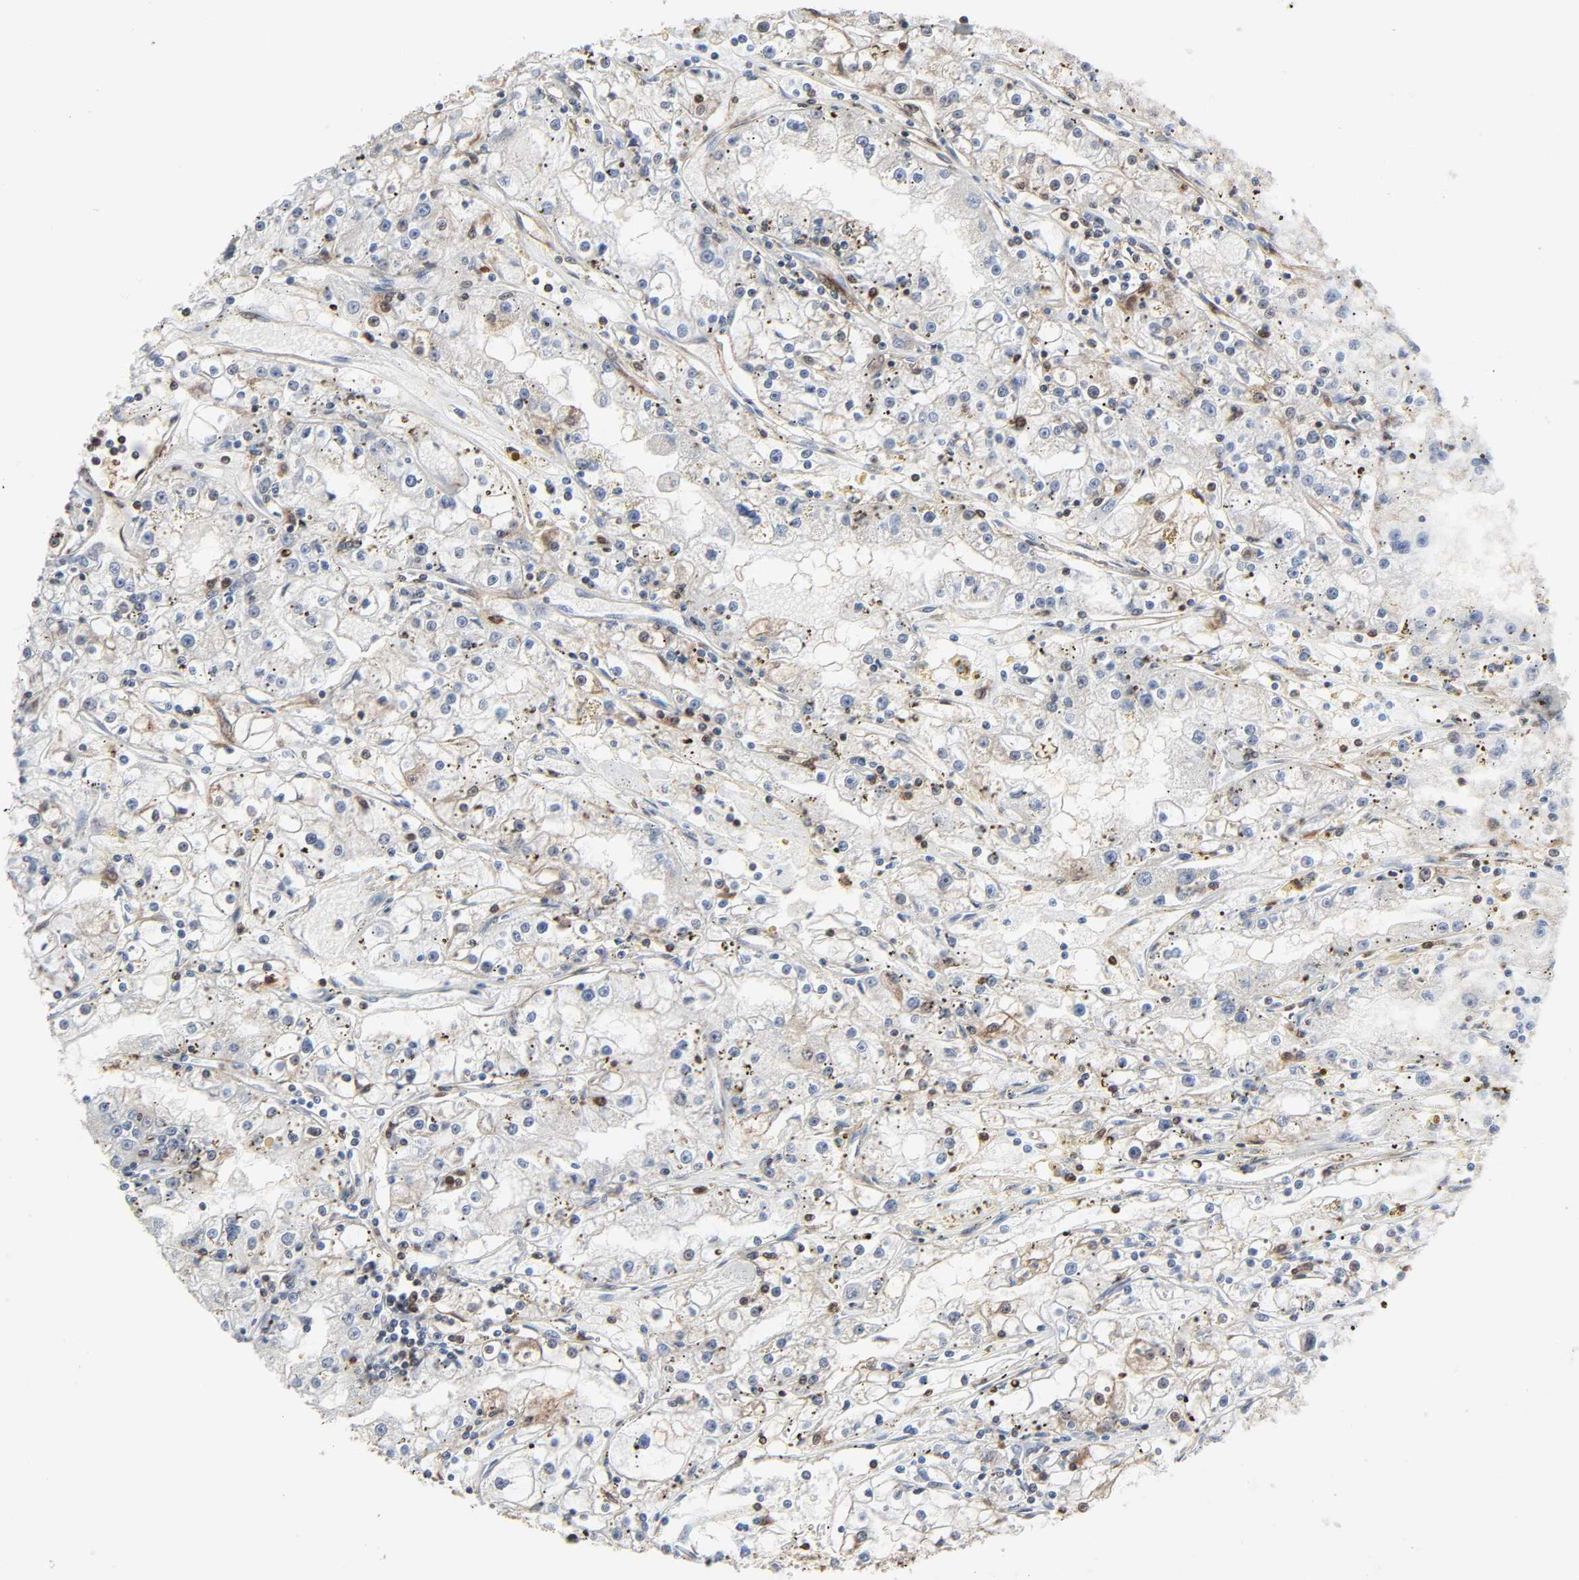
{"staining": {"intensity": "negative", "quantity": "none", "location": "none"}, "tissue": "renal cancer", "cell_type": "Tumor cells", "image_type": "cancer", "snomed": [{"axis": "morphology", "description": "Adenocarcinoma, NOS"}, {"axis": "topography", "description": "Kidney"}], "caption": "This is a photomicrograph of IHC staining of renal cancer (adenocarcinoma), which shows no expression in tumor cells. (IHC, brightfield microscopy, high magnification).", "gene": "GSK3A", "patient": {"sex": "male", "age": 56}}